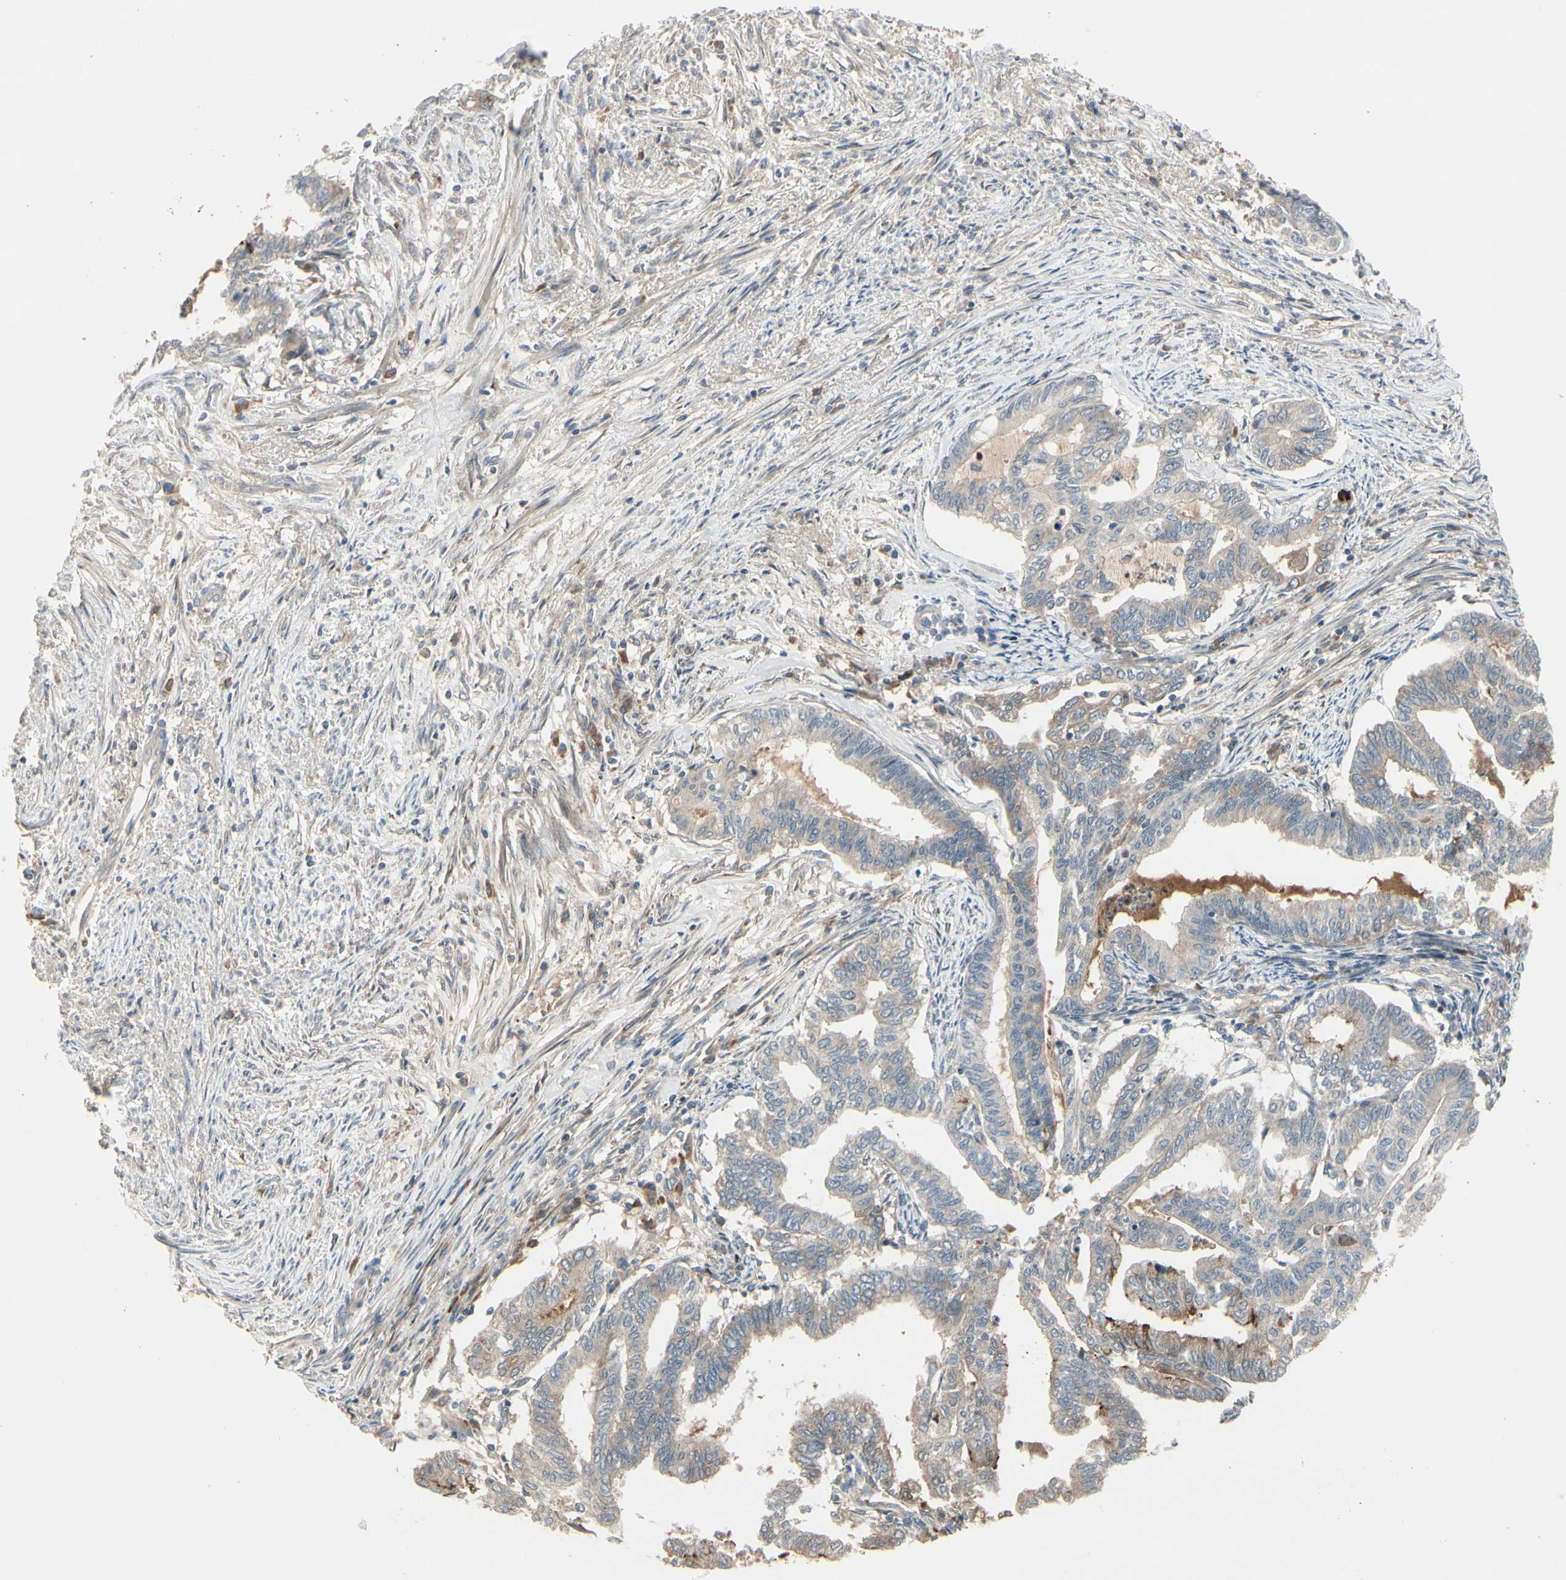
{"staining": {"intensity": "weak", "quantity": "<25%", "location": "cytoplasmic/membranous"}, "tissue": "endometrial cancer", "cell_type": "Tumor cells", "image_type": "cancer", "snomed": [{"axis": "morphology", "description": "Adenocarcinoma, NOS"}, {"axis": "topography", "description": "Endometrium"}], "caption": "Endometrial adenocarcinoma was stained to show a protein in brown. There is no significant positivity in tumor cells. Nuclei are stained in blue.", "gene": "FHDC1", "patient": {"sex": "female", "age": 79}}